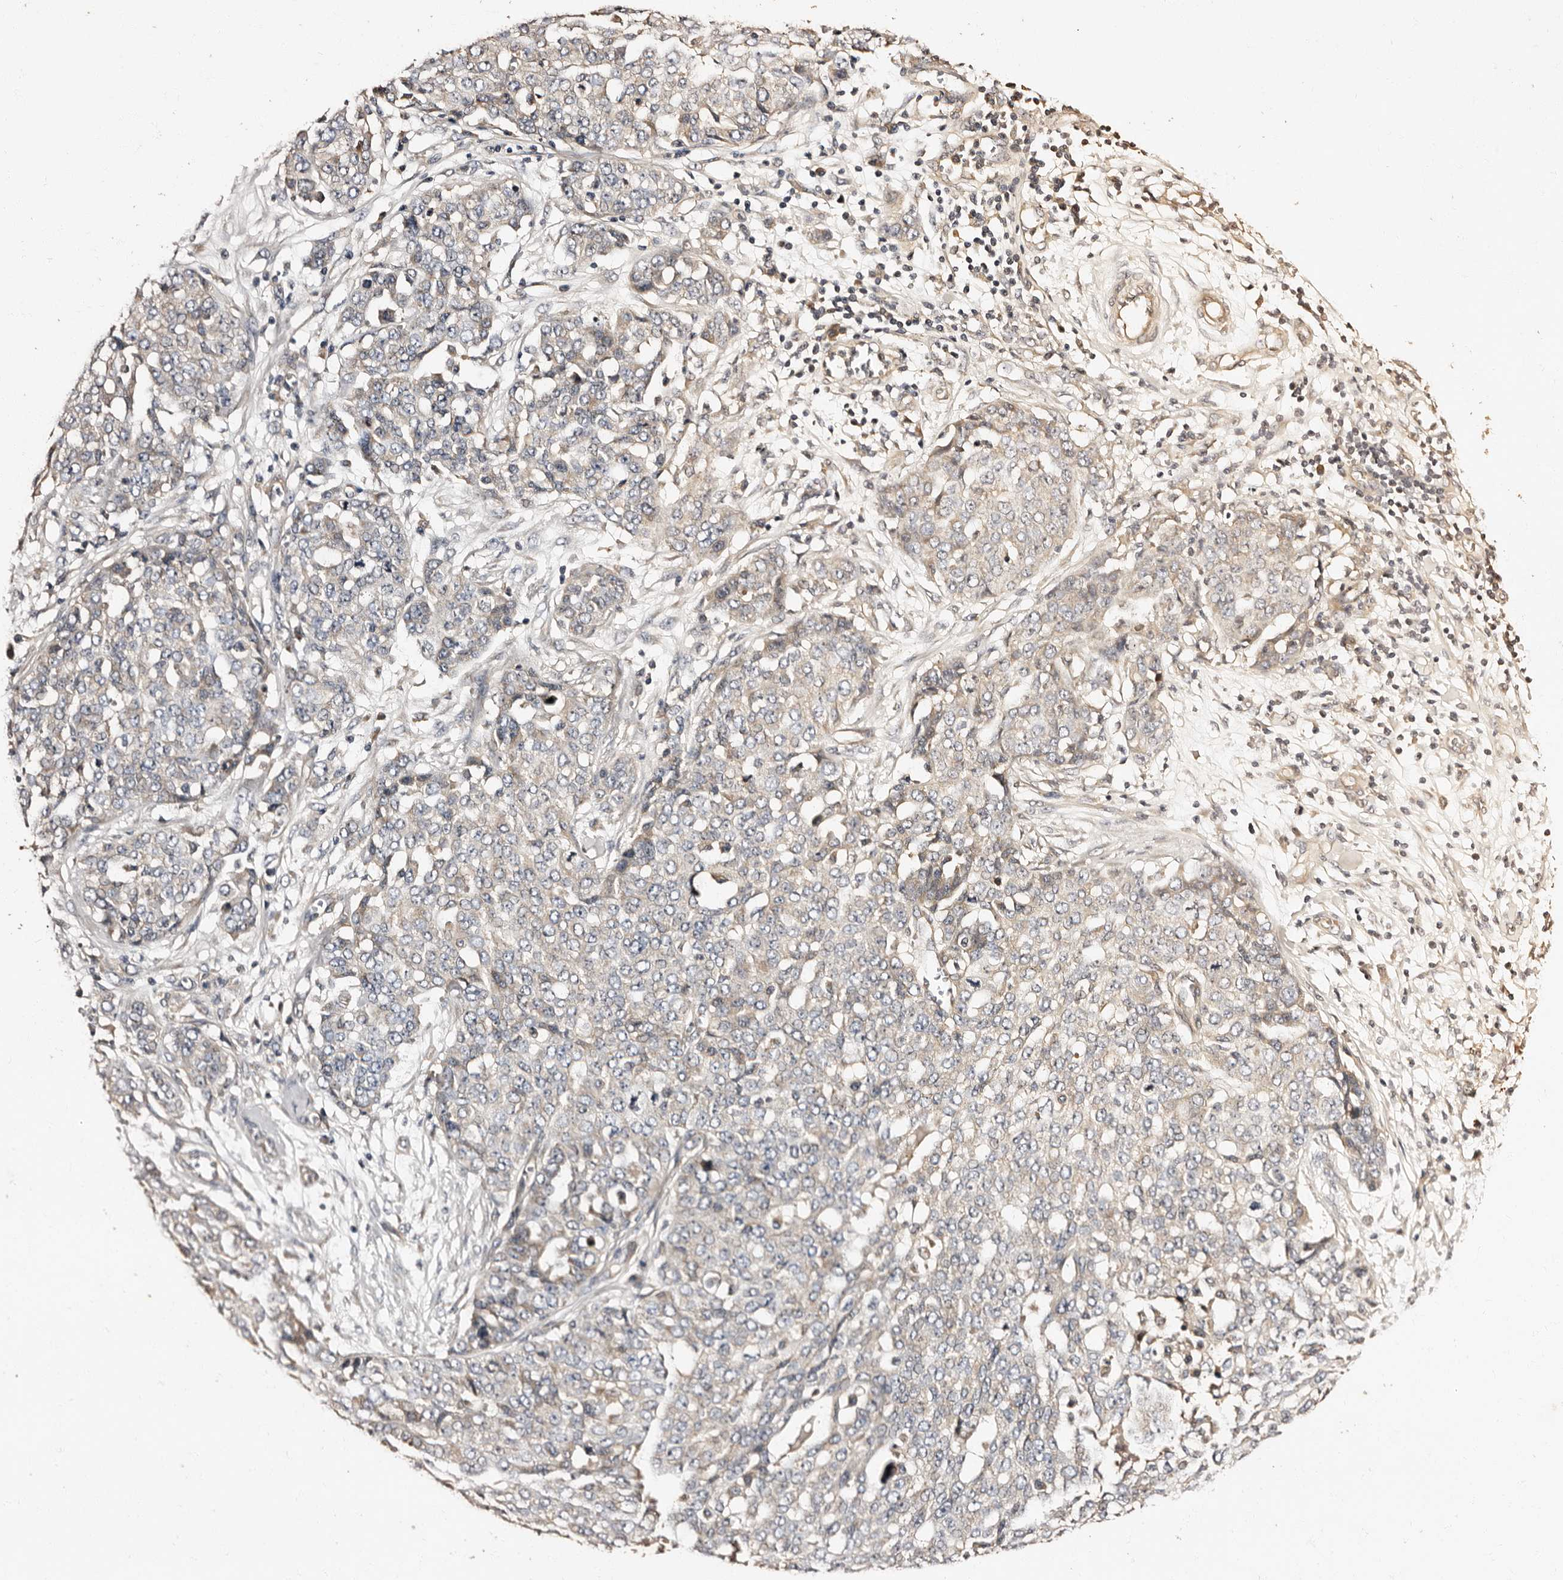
{"staining": {"intensity": "weak", "quantity": "<25%", "location": "cytoplasmic/membranous"}, "tissue": "ovarian cancer", "cell_type": "Tumor cells", "image_type": "cancer", "snomed": [{"axis": "morphology", "description": "Cystadenocarcinoma, serous, NOS"}, {"axis": "topography", "description": "Soft tissue"}, {"axis": "topography", "description": "Ovary"}], "caption": "DAB (3,3'-diaminobenzidine) immunohistochemical staining of human ovarian cancer exhibits no significant expression in tumor cells.", "gene": "ADCK5", "patient": {"sex": "female", "age": 57}}